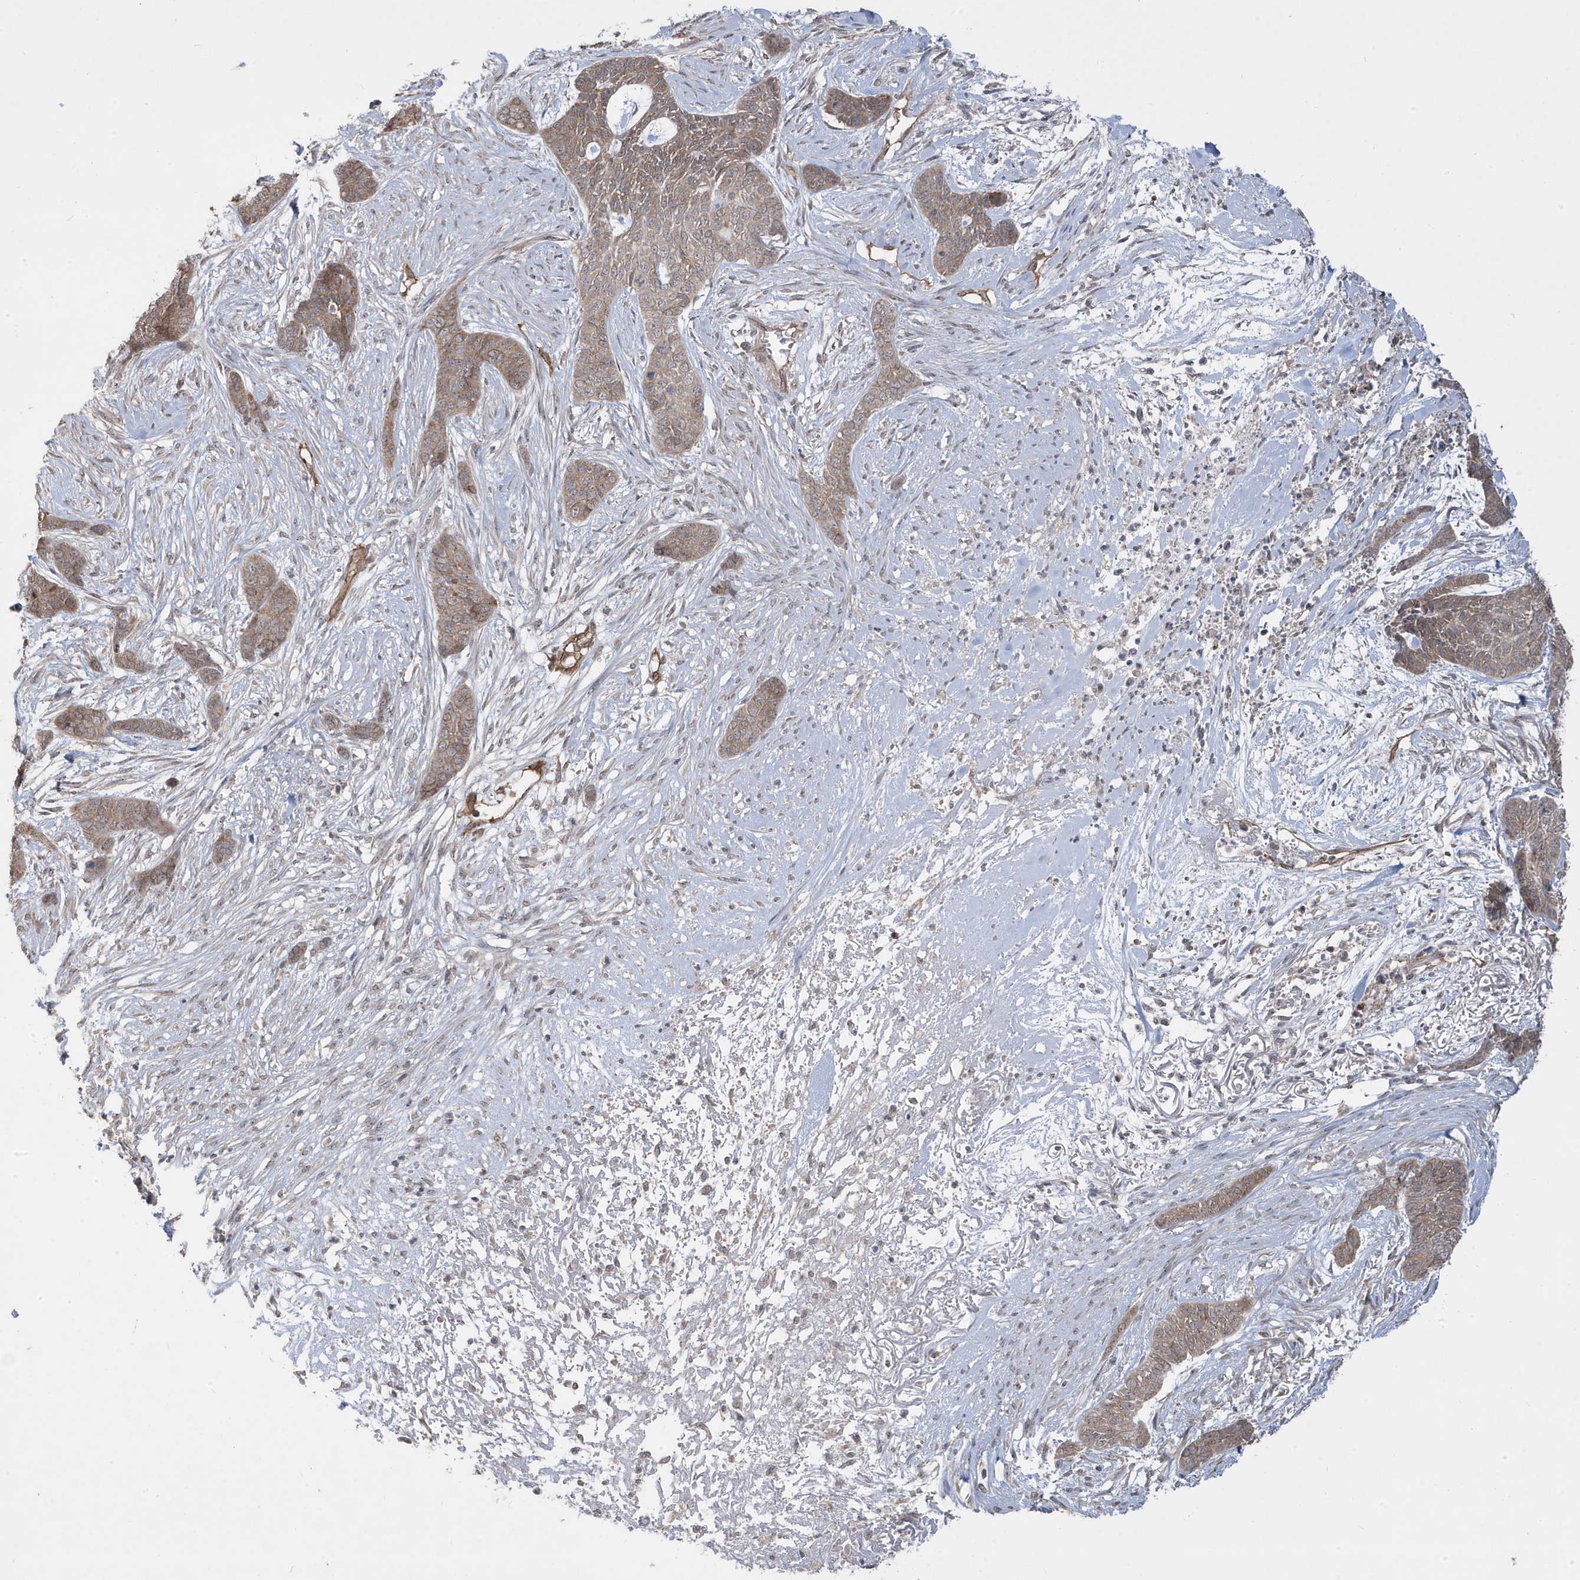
{"staining": {"intensity": "moderate", "quantity": ">75%", "location": "cytoplasmic/membranous"}, "tissue": "skin cancer", "cell_type": "Tumor cells", "image_type": "cancer", "snomed": [{"axis": "morphology", "description": "Basal cell carcinoma"}, {"axis": "topography", "description": "Skin"}], "caption": "DAB (3,3'-diaminobenzidine) immunohistochemical staining of human basal cell carcinoma (skin) exhibits moderate cytoplasmic/membranous protein staining in approximately >75% of tumor cells. (IHC, brightfield microscopy, high magnification).", "gene": "DNAJC12", "patient": {"sex": "female", "age": 64}}